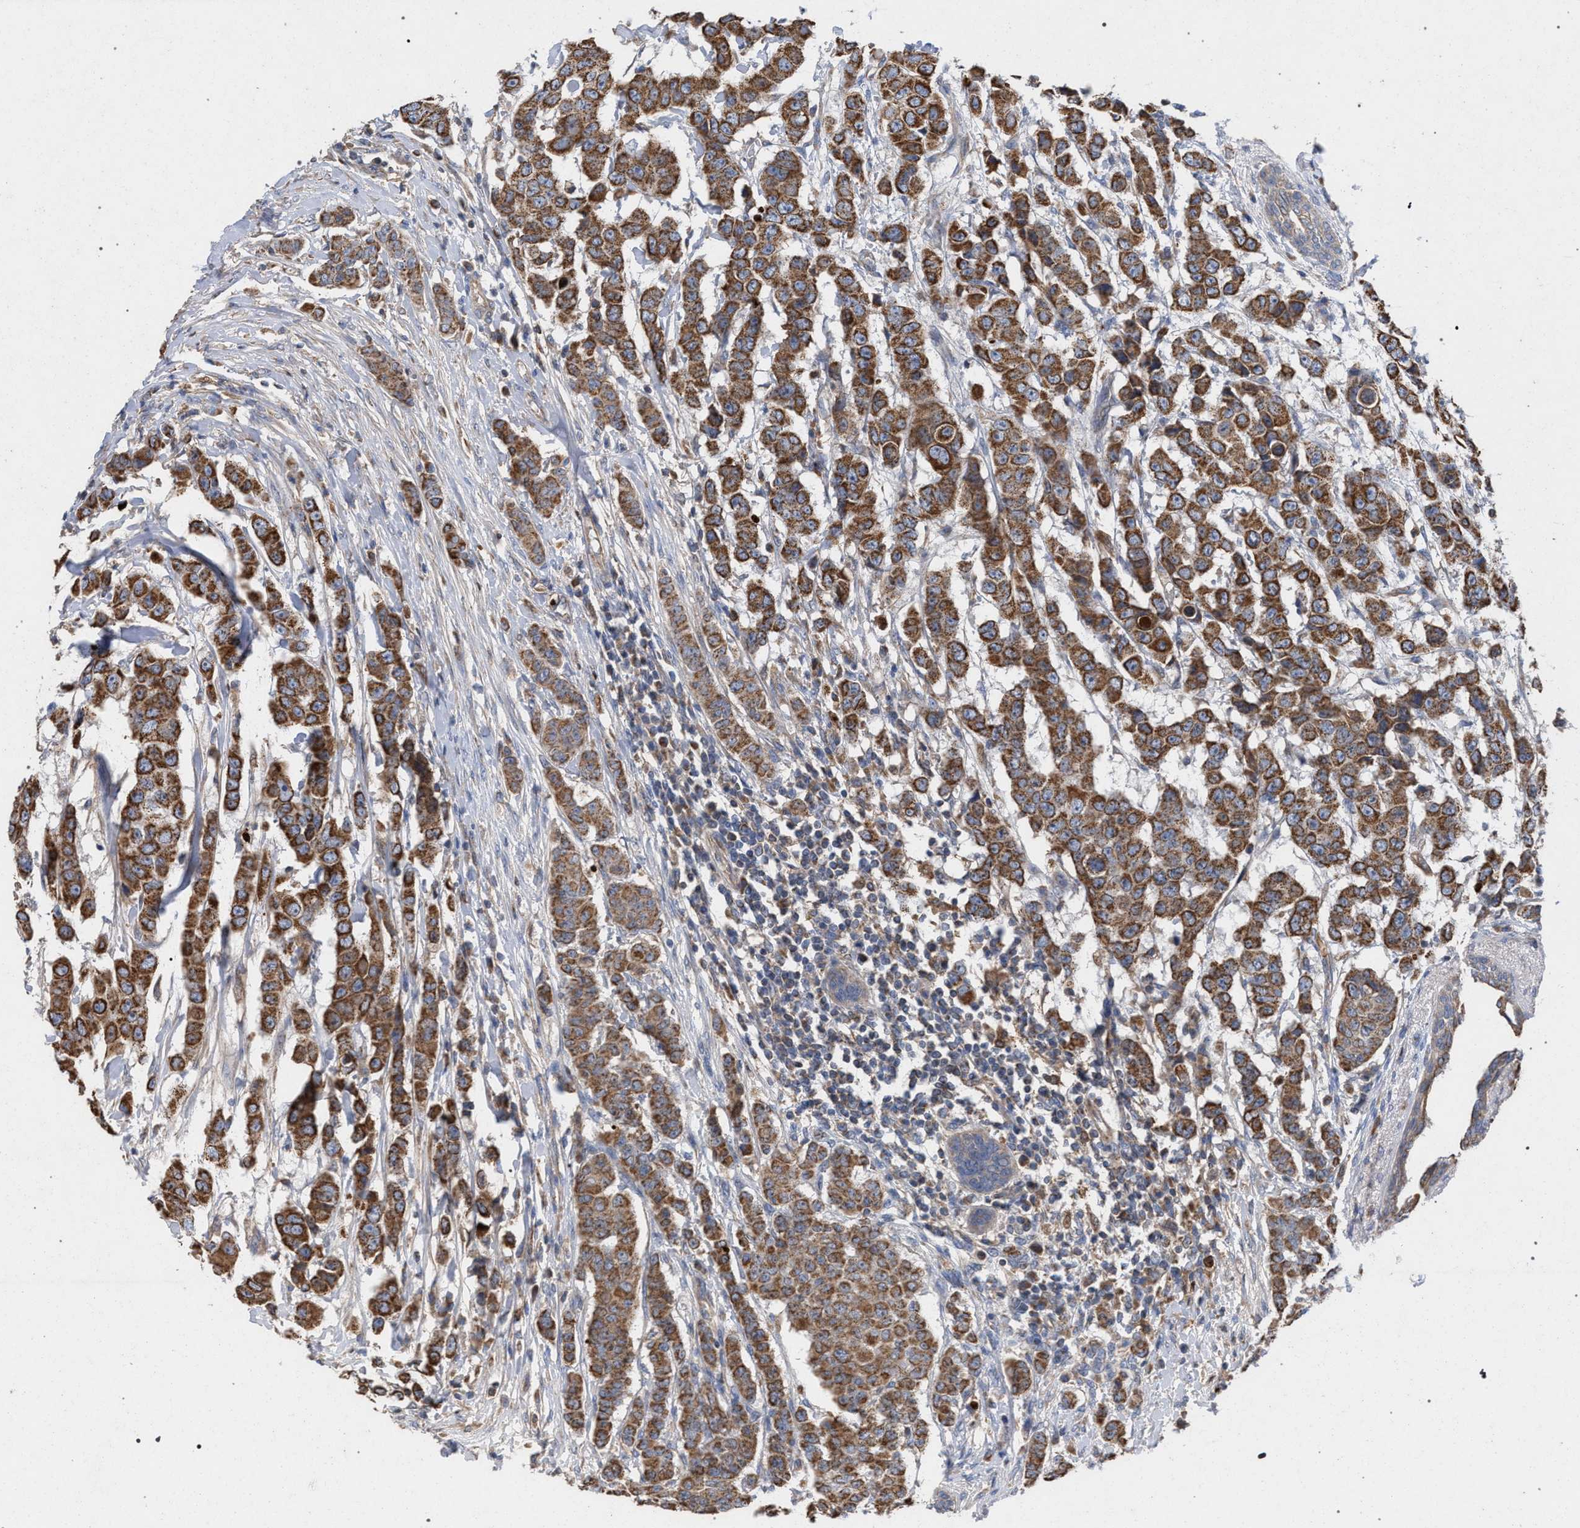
{"staining": {"intensity": "moderate", "quantity": ">75%", "location": "cytoplasmic/membranous"}, "tissue": "breast cancer", "cell_type": "Tumor cells", "image_type": "cancer", "snomed": [{"axis": "morphology", "description": "Duct carcinoma"}, {"axis": "topography", "description": "Breast"}], "caption": "The histopathology image displays a brown stain indicating the presence of a protein in the cytoplasmic/membranous of tumor cells in breast cancer (invasive ductal carcinoma).", "gene": "BCL2L12", "patient": {"sex": "female", "age": 40}}